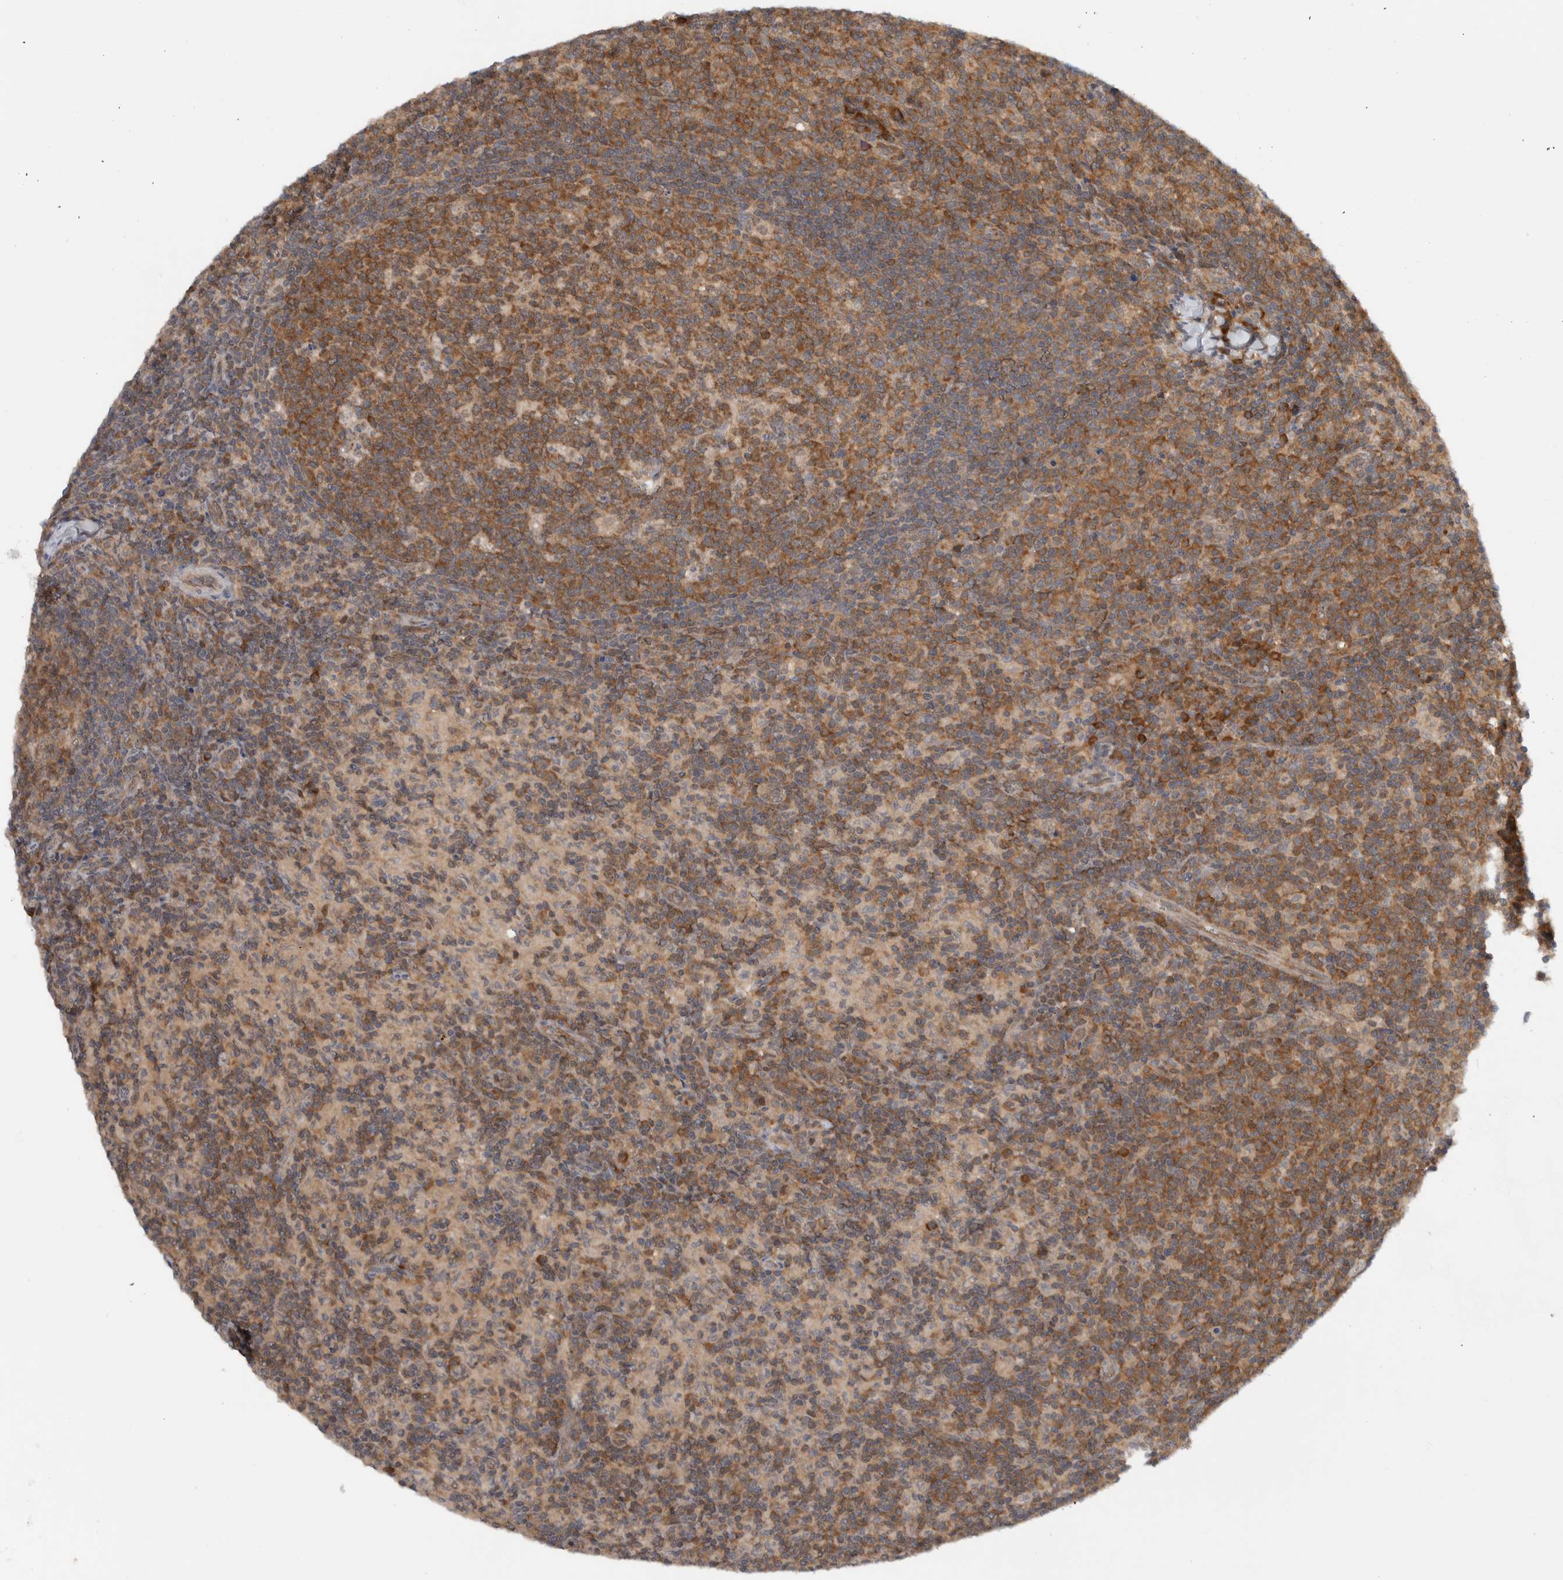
{"staining": {"intensity": "moderate", "quantity": ">75%", "location": "cytoplasmic/membranous"}, "tissue": "lymph node", "cell_type": "Germinal center cells", "image_type": "normal", "snomed": [{"axis": "morphology", "description": "Normal tissue, NOS"}, {"axis": "morphology", "description": "Inflammation, NOS"}, {"axis": "topography", "description": "Lymph node"}], "caption": "IHC staining of benign lymph node, which shows medium levels of moderate cytoplasmic/membranous expression in approximately >75% of germinal center cells indicating moderate cytoplasmic/membranous protein positivity. The staining was performed using DAB (brown) for protein detection and nuclei were counterstained in hematoxylin (blue).", "gene": "CCDC43", "patient": {"sex": "male", "age": 55}}